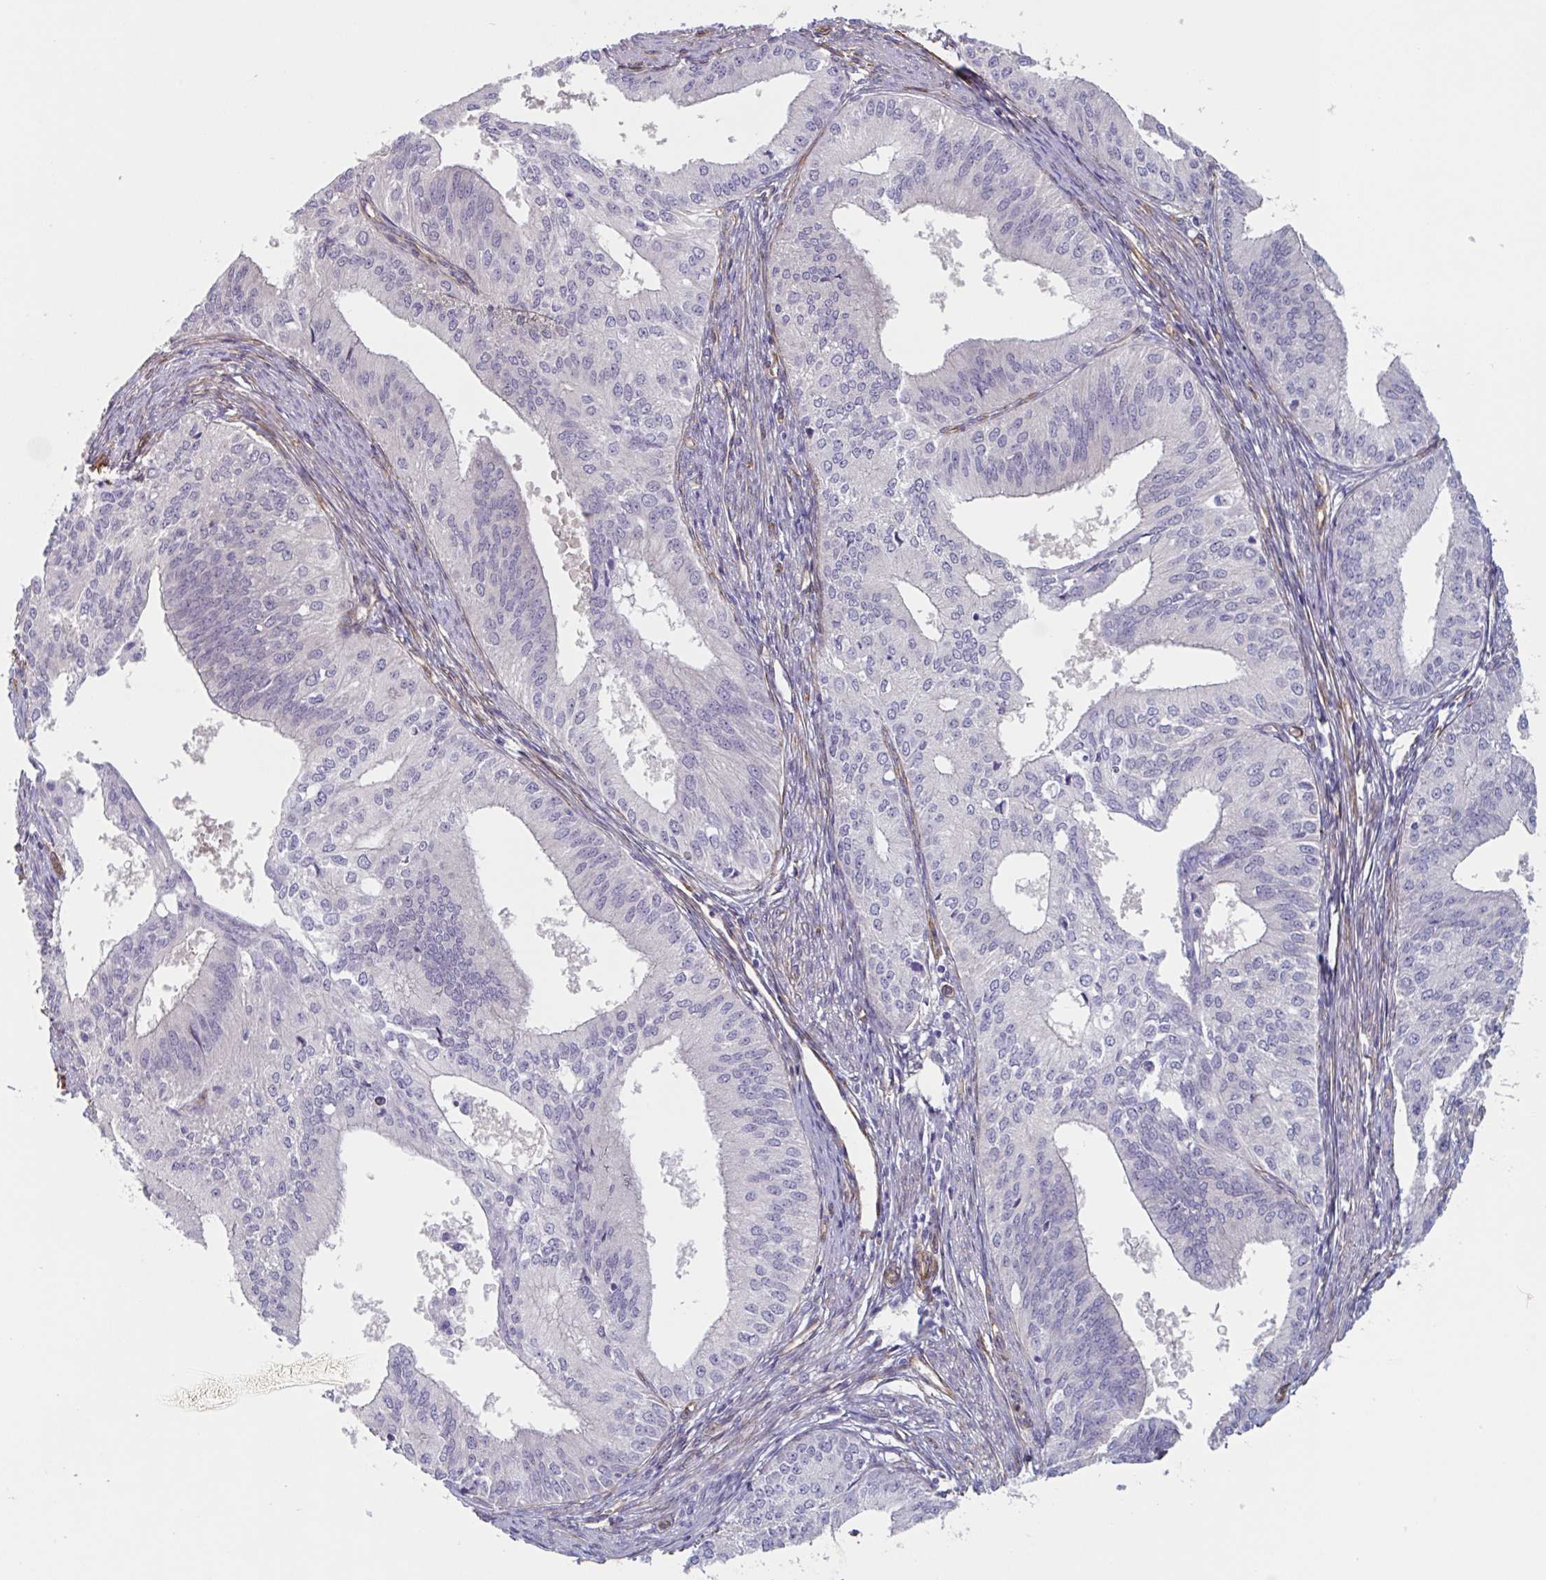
{"staining": {"intensity": "negative", "quantity": "none", "location": "none"}, "tissue": "endometrial cancer", "cell_type": "Tumor cells", "image_type": "cancer", "snomed": [{"axis": "morphology", "description": "Adenocarcinoma, NOS"}, {"axis": "topography", "description": "Endometrium"}], "caption": "Immunohistochemistry photomicrograph of neoplastic tissue: human endometrial cancer (adenocarcinoma) stained with DAB (3,3'-diaminobenzidine) reveals no significant protein positivity in tumor cells.", "gene": "CITED4", "patient": {"sex": "female", "age": 50}}